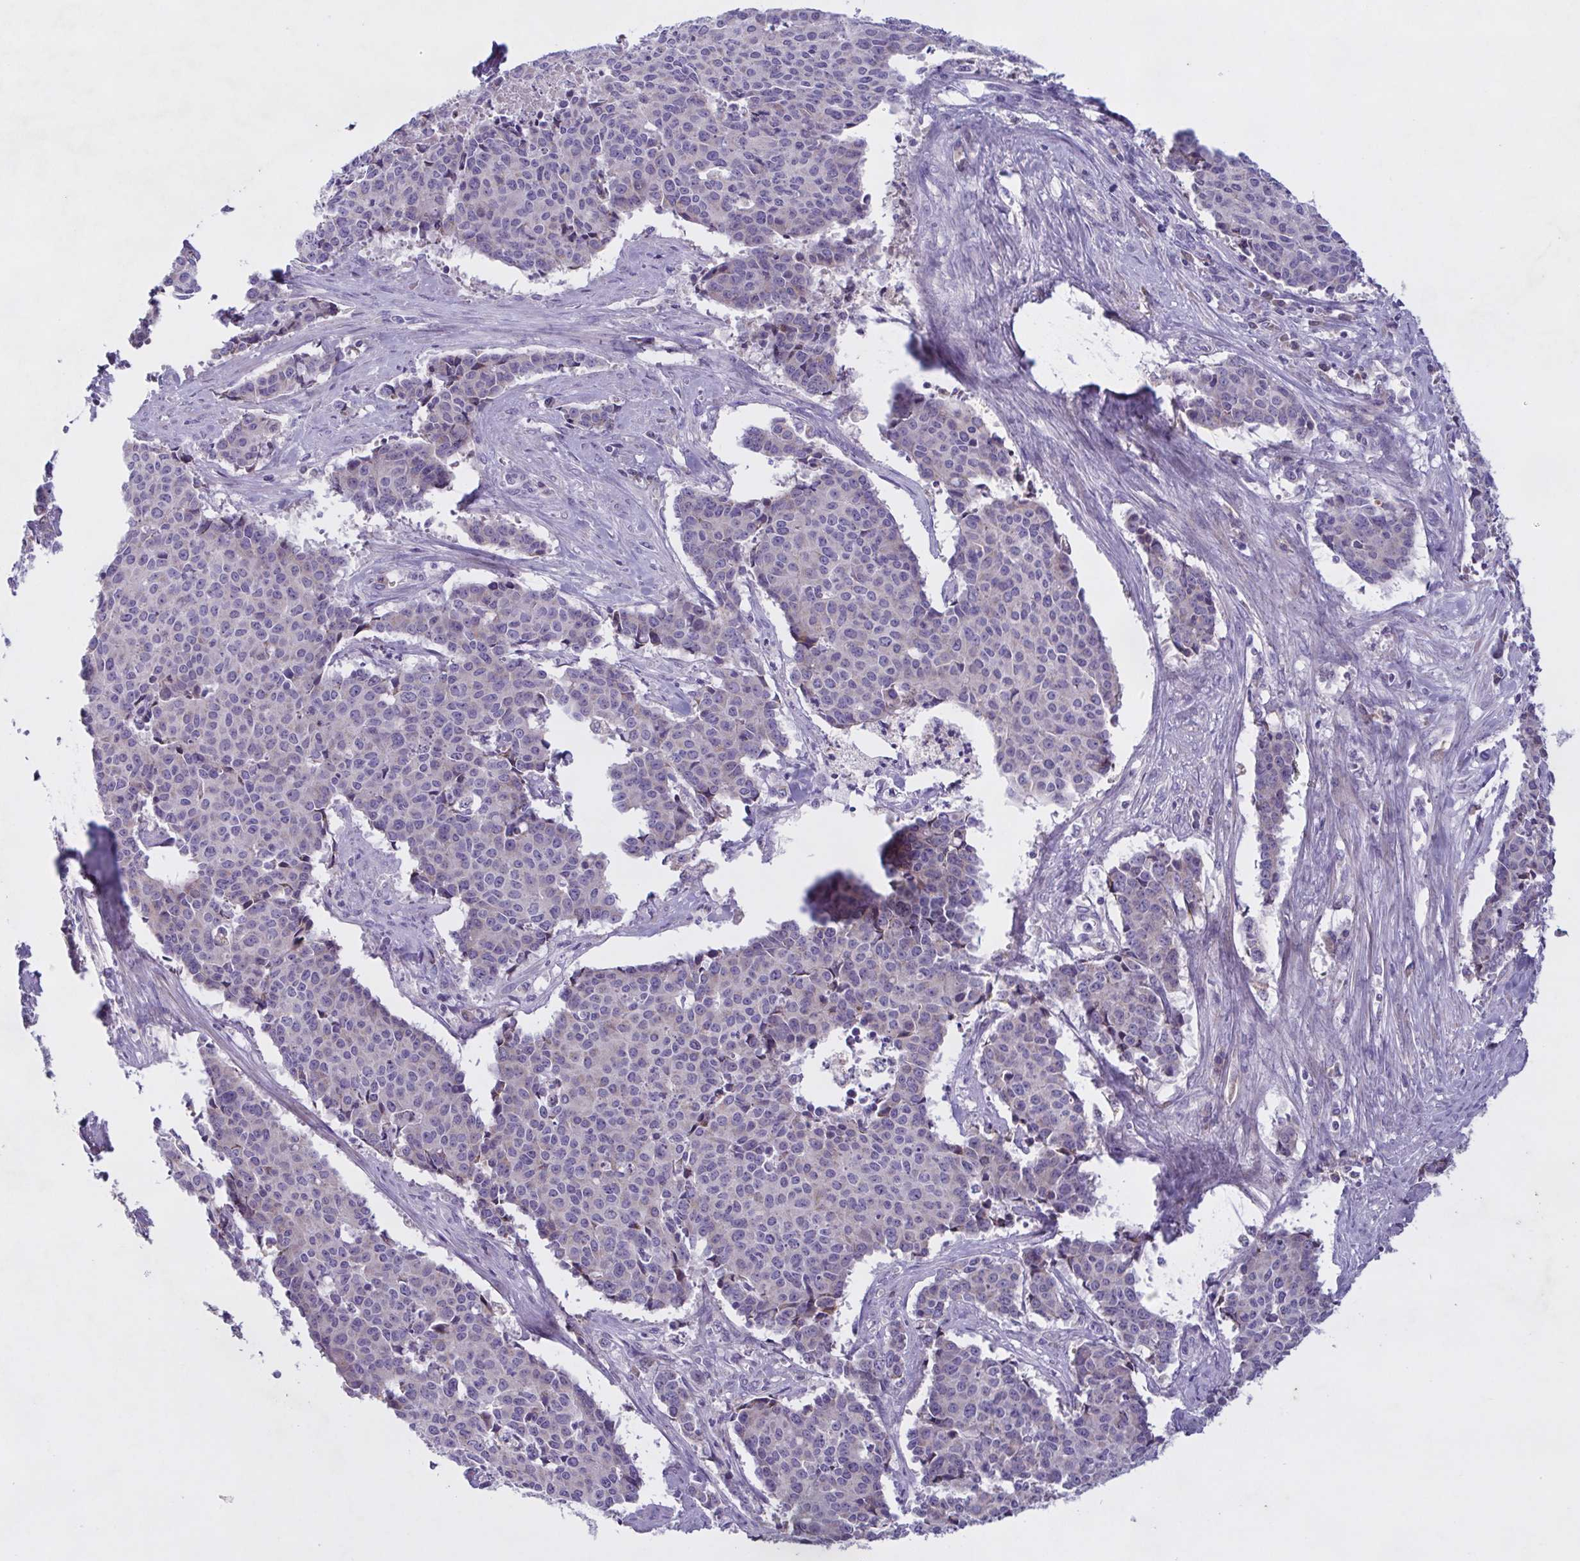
{"staining": {"intensity": "negative", "quantity": "none", "location": "none"}, "tissue": "cervical cancer", "cell_type": "Tumor cells", "image_type": "cancer", "snomed": [{"axis": "morphology", "description": "Squamous cell carcinoma, NOS"}, {"axis": "topography", "description": "Cervix"}], "caption": "Immunohistochemistry of human squamous cell carcinoma (cervical) demonstrates no expression in tumor cells.", "gene": "F13B", "patient": {"sex": "female", "age": 28}}